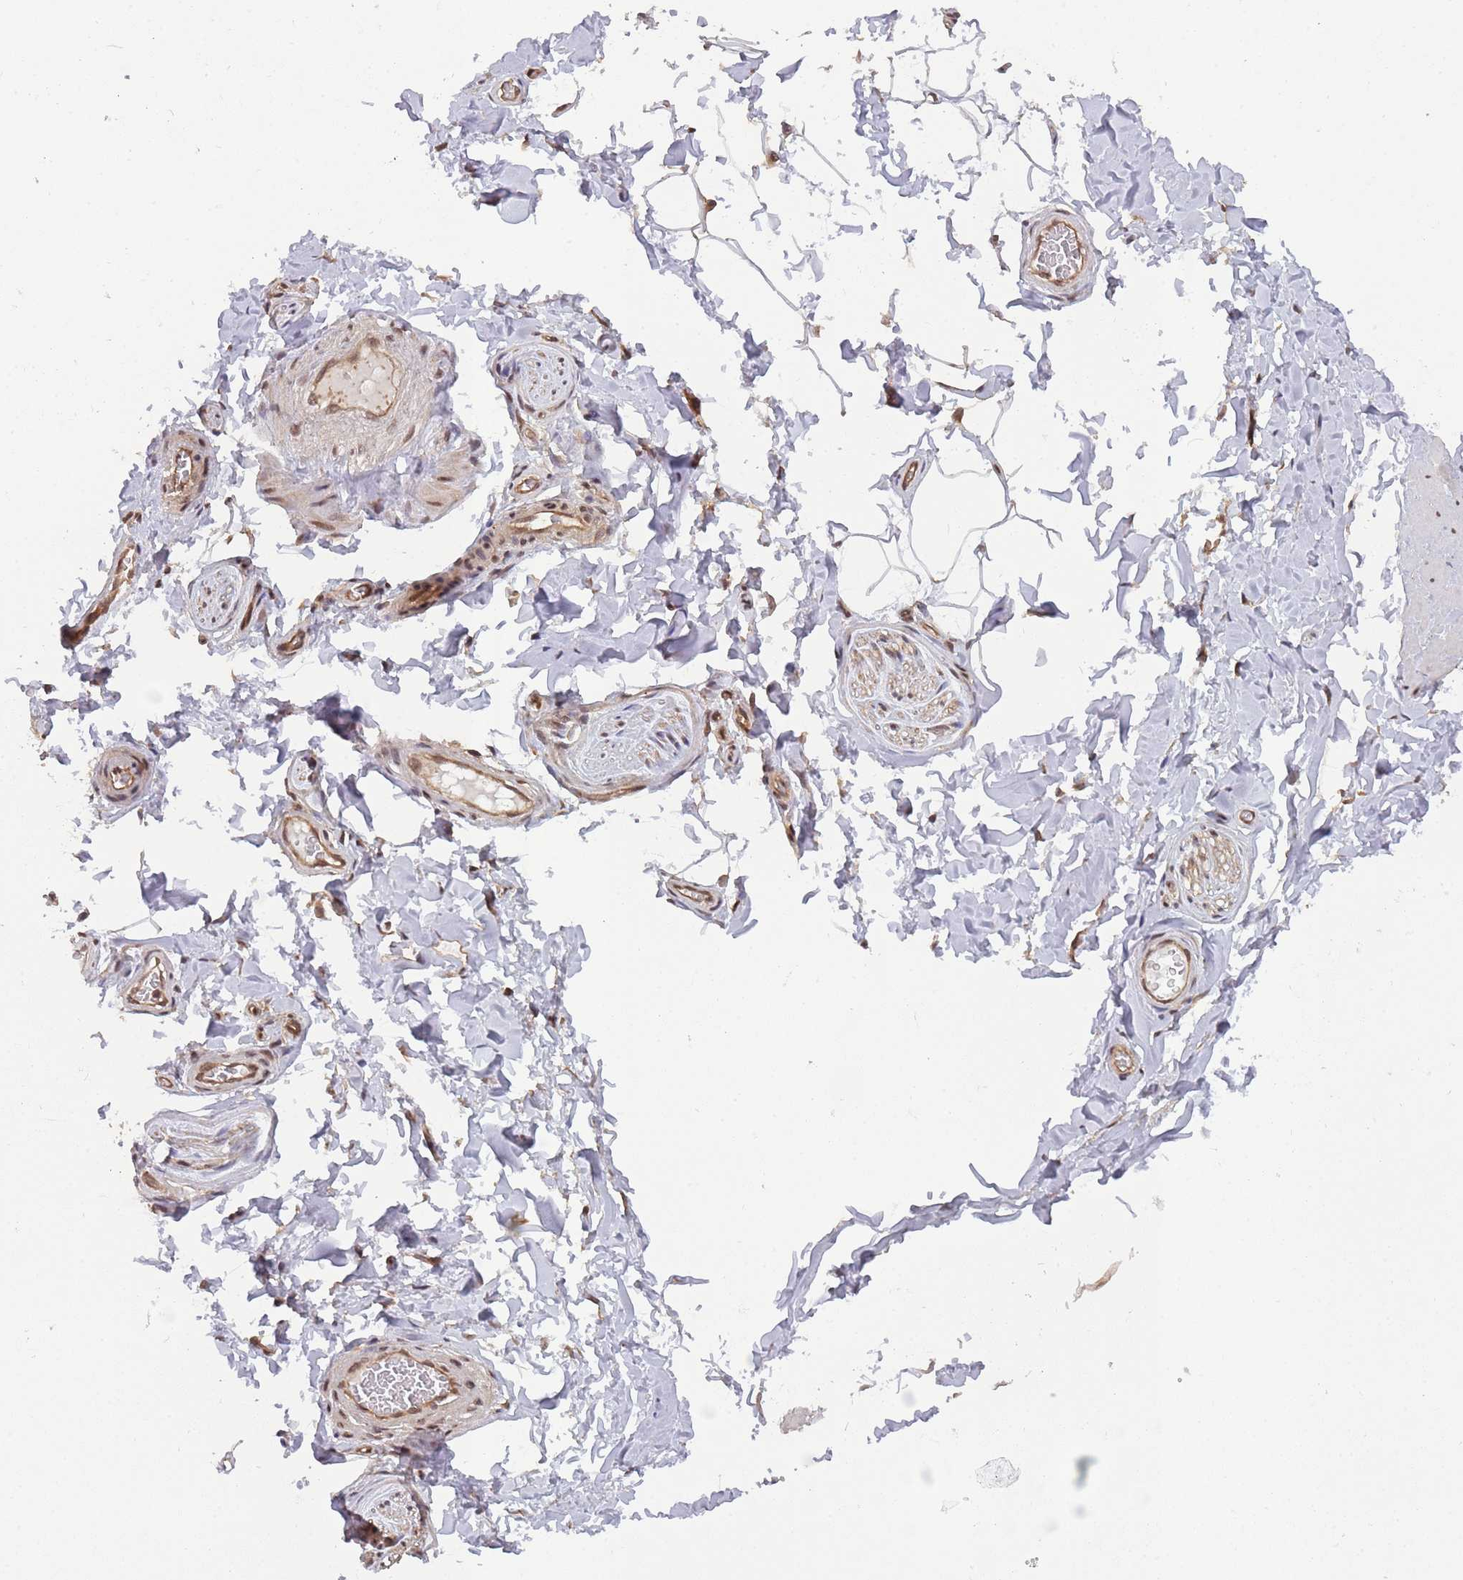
{"staining": {"intensity": "negative", "quantity": "none", "location": "none"}, "tissue": "adipose tissue", "cell_type": "Adipocytes", "image_type": "normal", "snomed": [{"axis": "morphology", "description": "Normal tissue, NOS"}, {"axis": "topography", "description": "Soft tissue"}, {"axis": "topography", "description": "Adipose tissue"}, {"axis": "topography", "description": "Vascular tissue"}, {"axis": "topography", "description": "Peripheral nerve tissue"}], "caption": "Photomicrograph shows no significant protein expression in adipocytes of normal adipose tissue. (DAB IHC with hematoxylin counter stain).", "gene": "PPP6R3", "patient": {"sex": "male", "age": 46}}